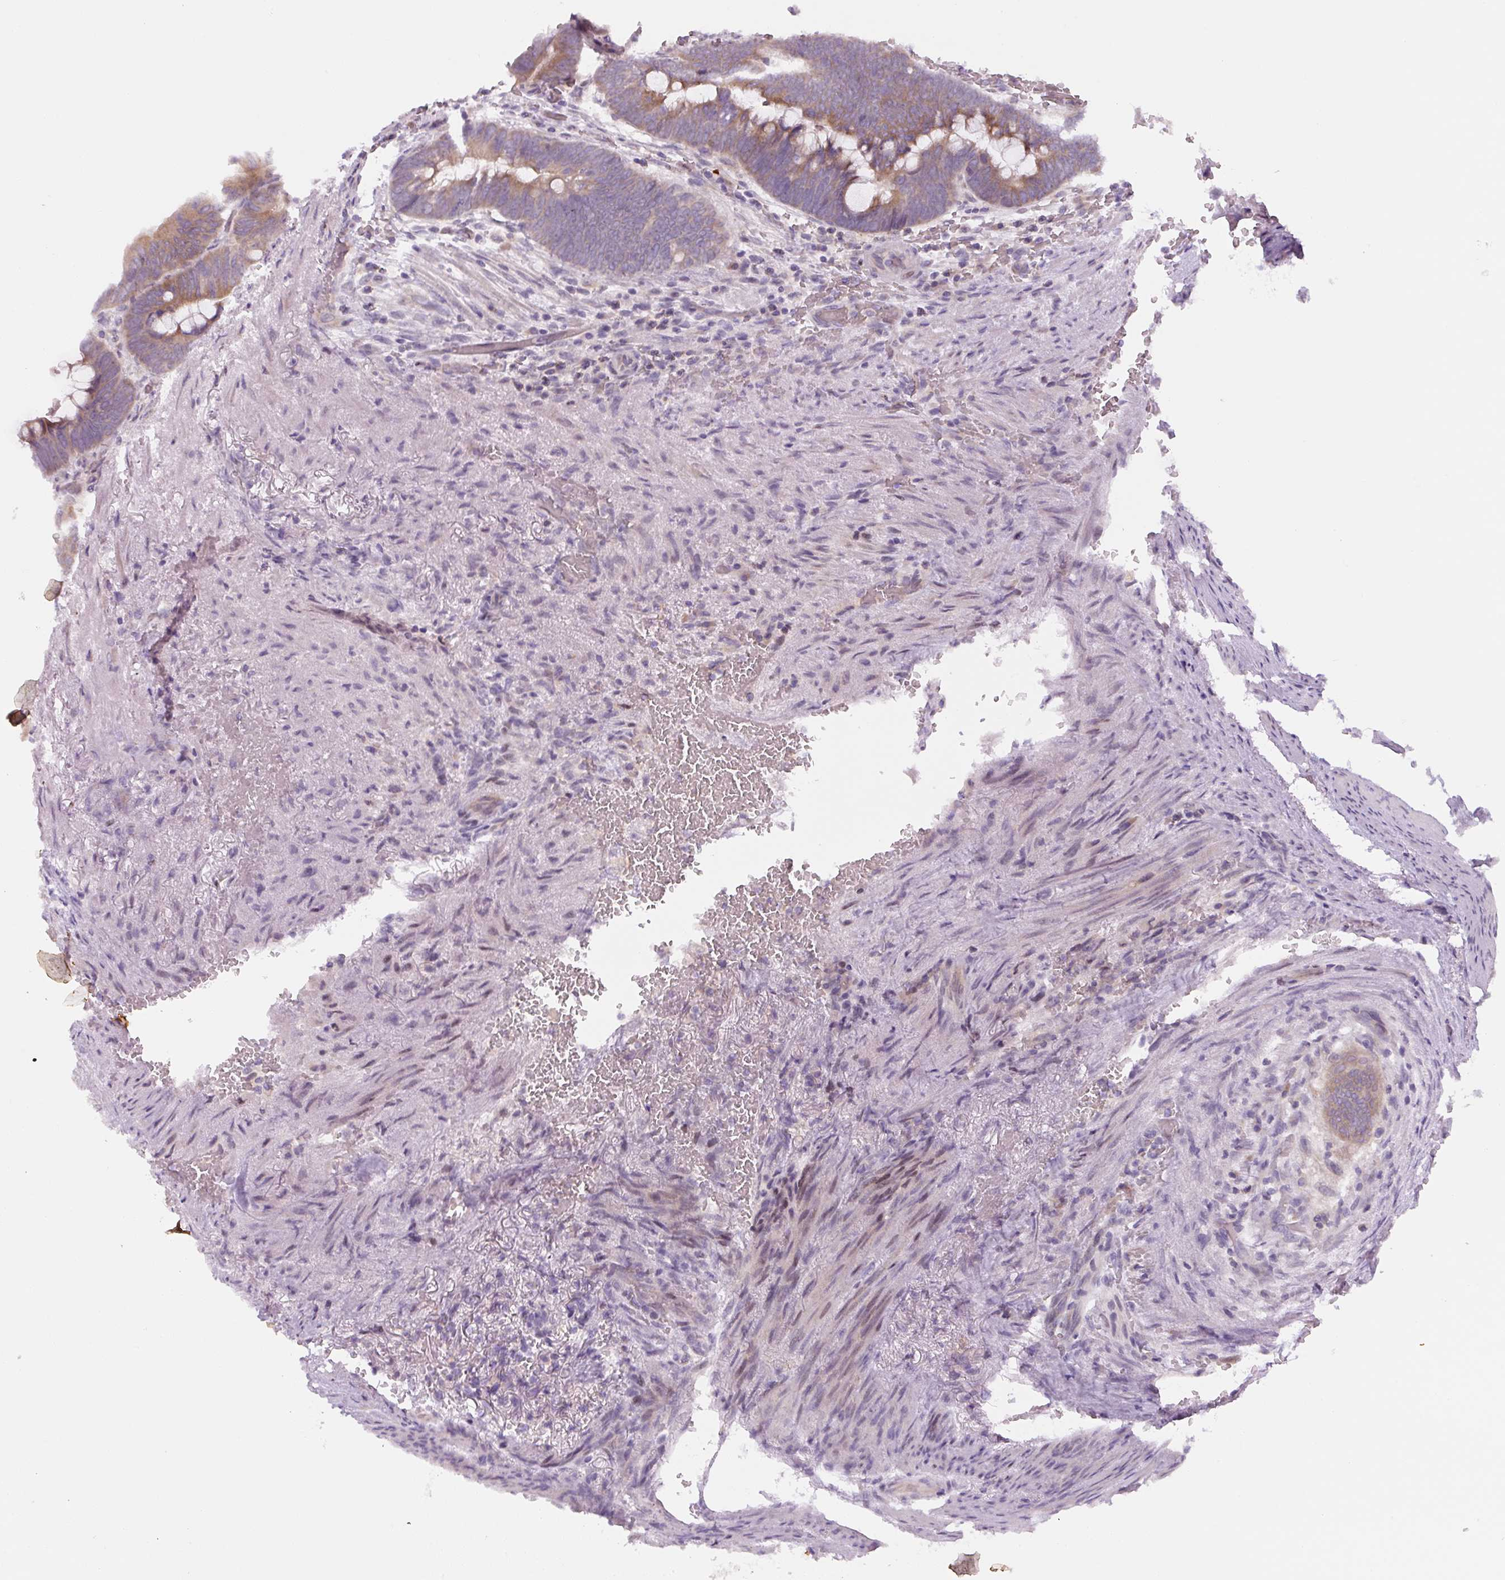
{"staining": {"intensity": "moderate", "quantity": ">75%", "location": "cytoplasmic/membranous"}, "tissue": "colorectal cancer", "cell_type": "Tumor cells", "image_type": "cancer", "snomed": [{"axis": "morphology", "description": "Normal tissue, NOS"}, {"axis": "morphology", "description": "Adenocarcinoma, NOS"}, {"axis": "topography", "description": "Rectum"}, {"axis": "topography", "description": "Peripheral nerve tissue"}], "caption": "Human adenocarcinoma (colorectal) stained with a protein marker displays moderate staining in tumor cells.", "gene": "YIF1B", "patient": {"sex": "male", "age": 92}}